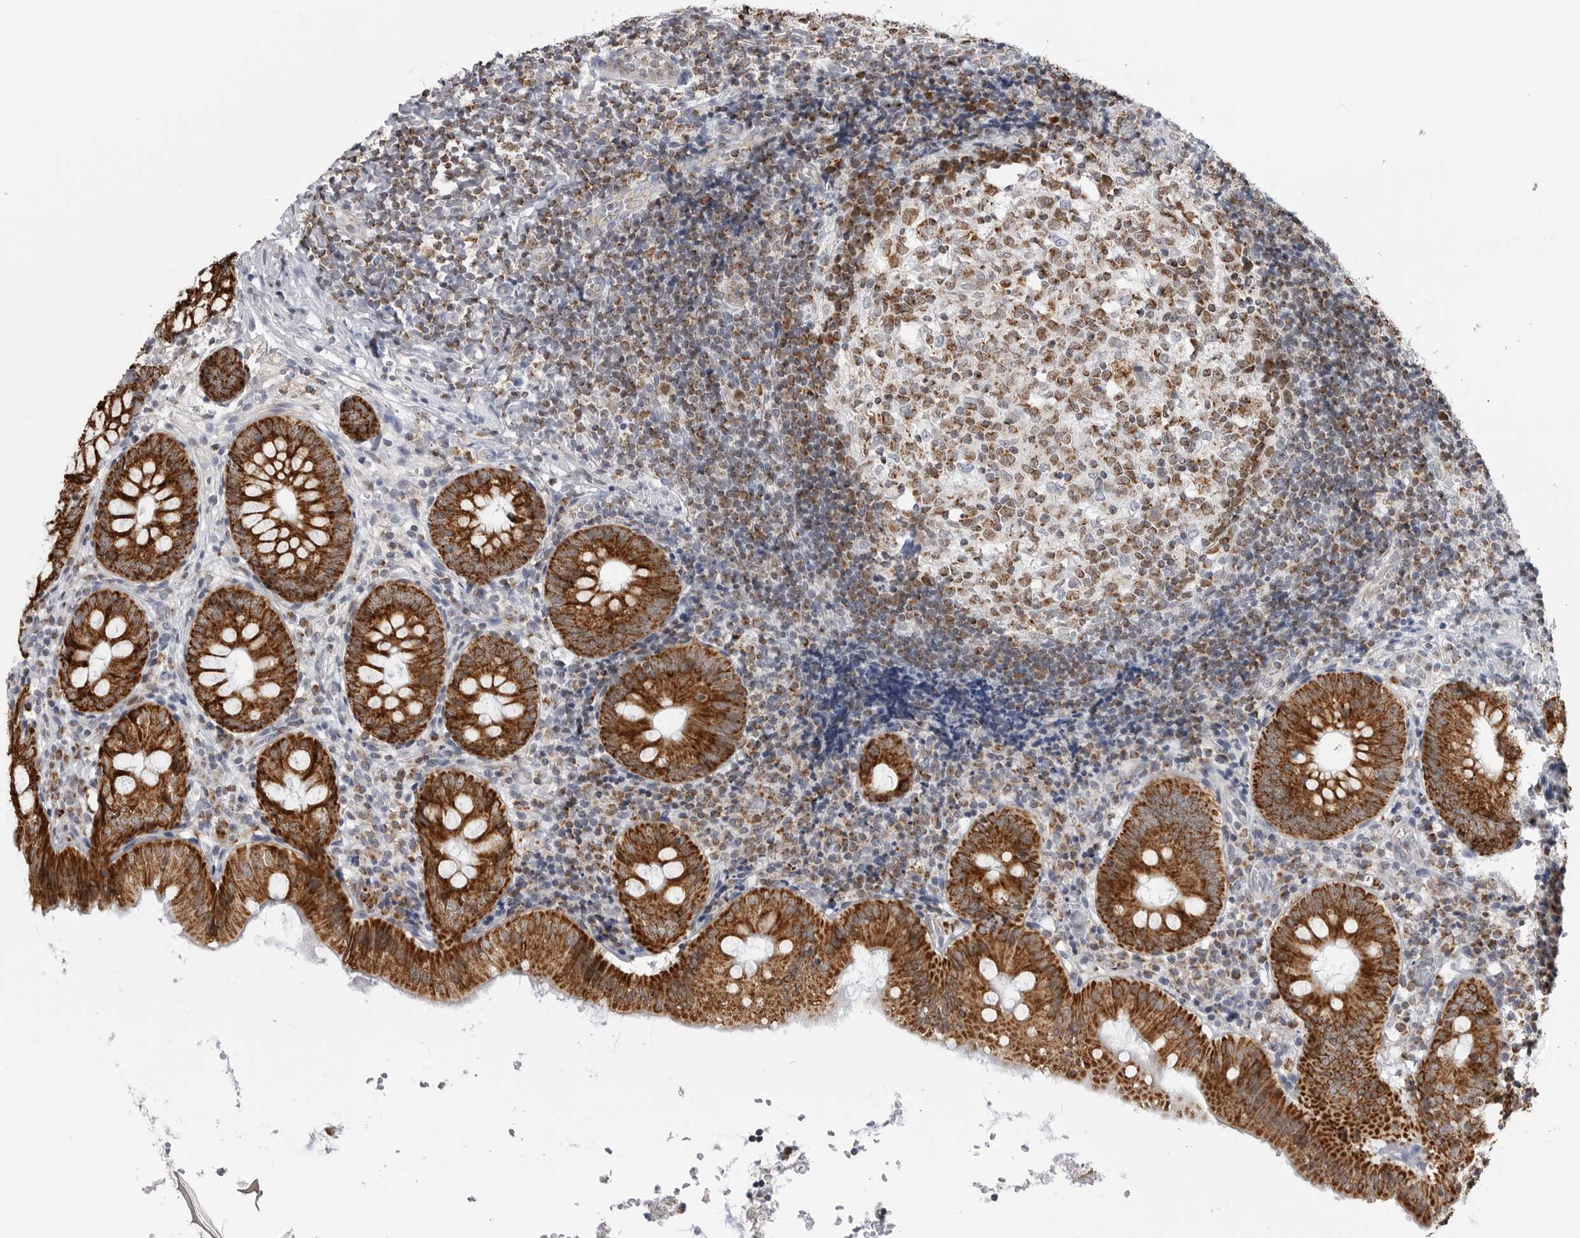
{"staining": {"intensity": "strong", "quantity": "25%-75%", "location": "cytoplasmic/membranous"}, "tissue": "appendix", "cell_type": "Glandular cells", "image_type": "normal", "snomed": [{"axis": "morphology", "description": "Normal tissue, NOS"}, {"axis": "topography", "description": "Appendix"}], "caption": "Appendix stained for a protein exhibits strong cytoplasmic/membranous positivity in glandular cells. The staining was performed using DAB, with brown indicating positive protein expression. Nuclei are stained blue with hematoxylin.", "gene": "COX5A", "patient": {"sex": "male", "age": 8}}